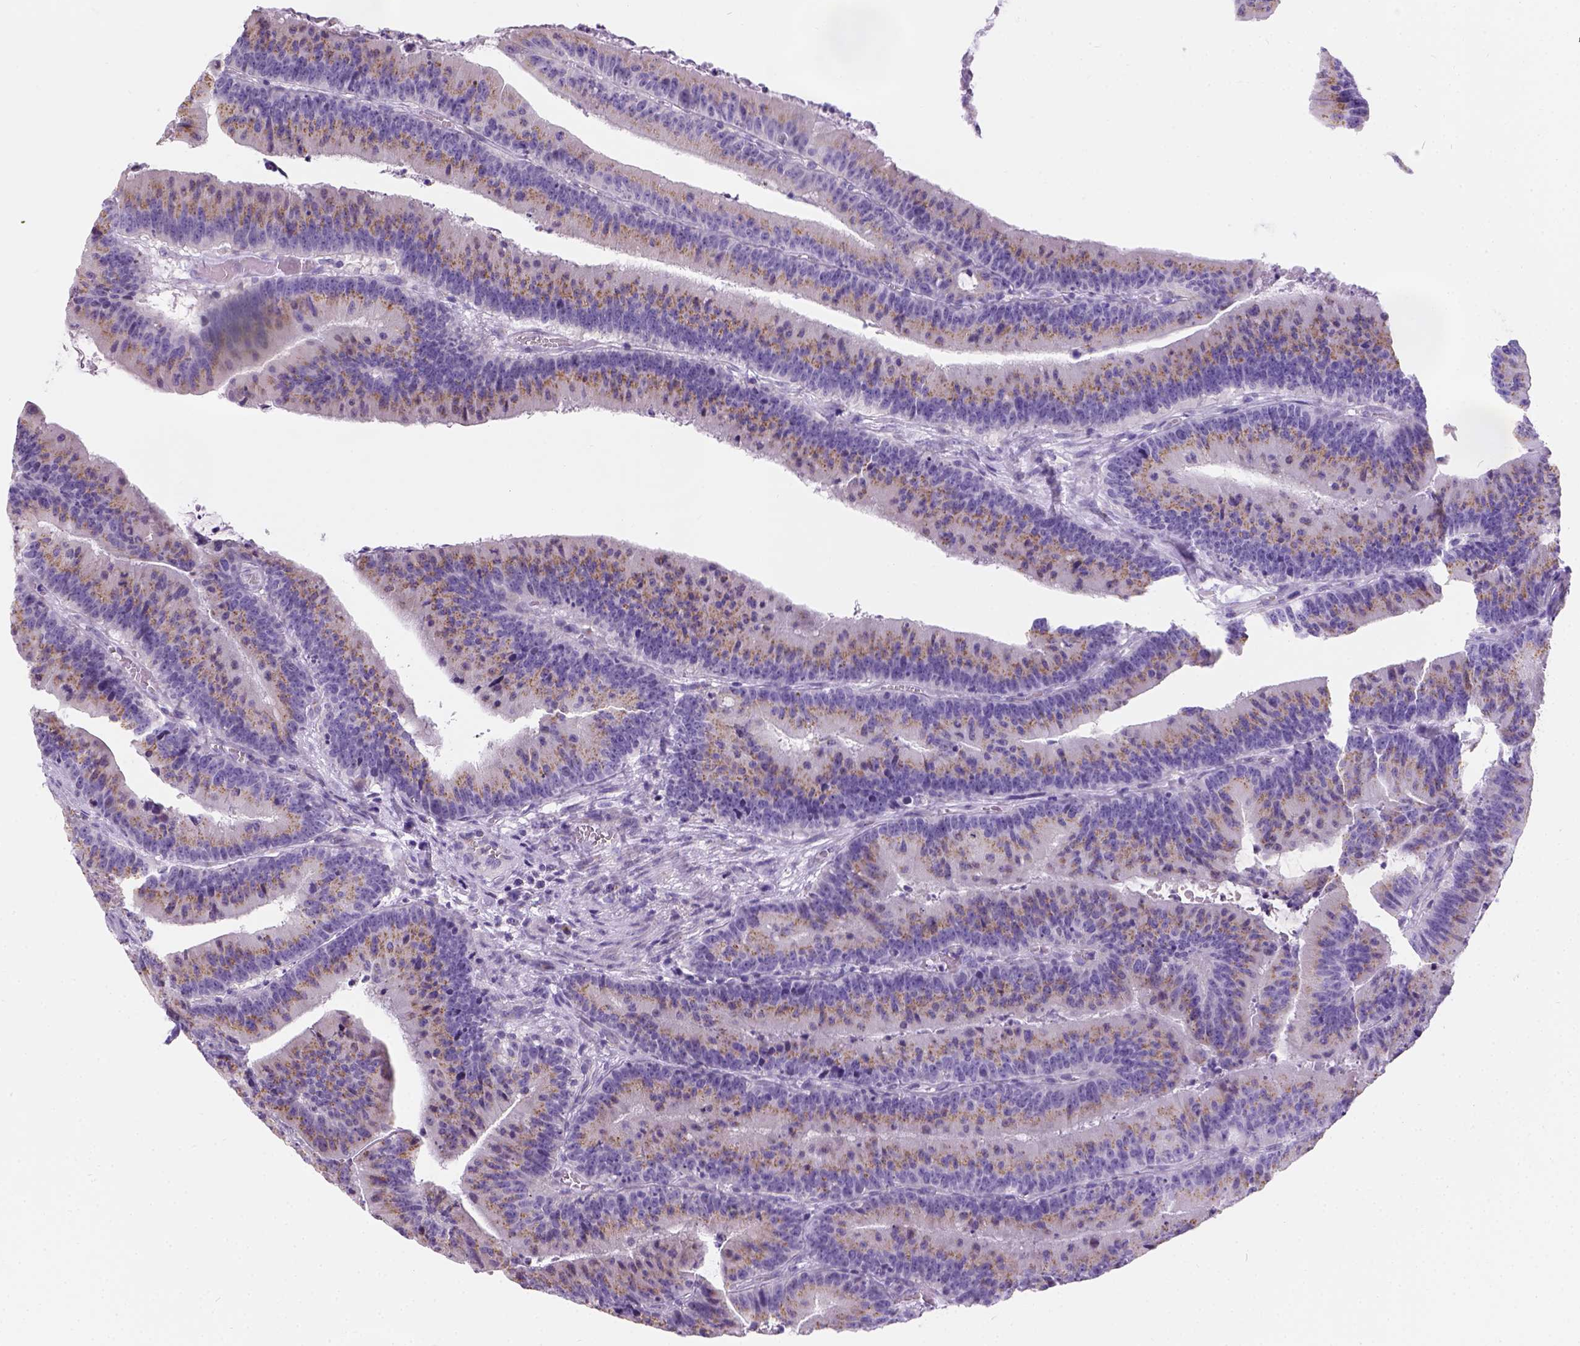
{"staining": {"intensity": "moderate", "quantity": "25%-75%", "location": "cytoplasmic/membranous"}, "tissue": "colorectal cancer", "cell_type": "Tumor cells", "image_type": "cancer", "snomed": [{"axis": "morphology", "description": "Adenocarcinoma, NOS"}, {"axis": "topography", "description": "Colon"}], "caption": "Protein staining displays moderate cytoplasmic/membranous expression in approximately 25%-75% of tumor cells in colorectal adenocarcinoma. The staining is performed using DAB brown chromogen to label protein expression. The nuclei are counter-stained blue using hematoxylin.", "gene": "PHF7", "patient": {"sex": "female", "age": 78}}